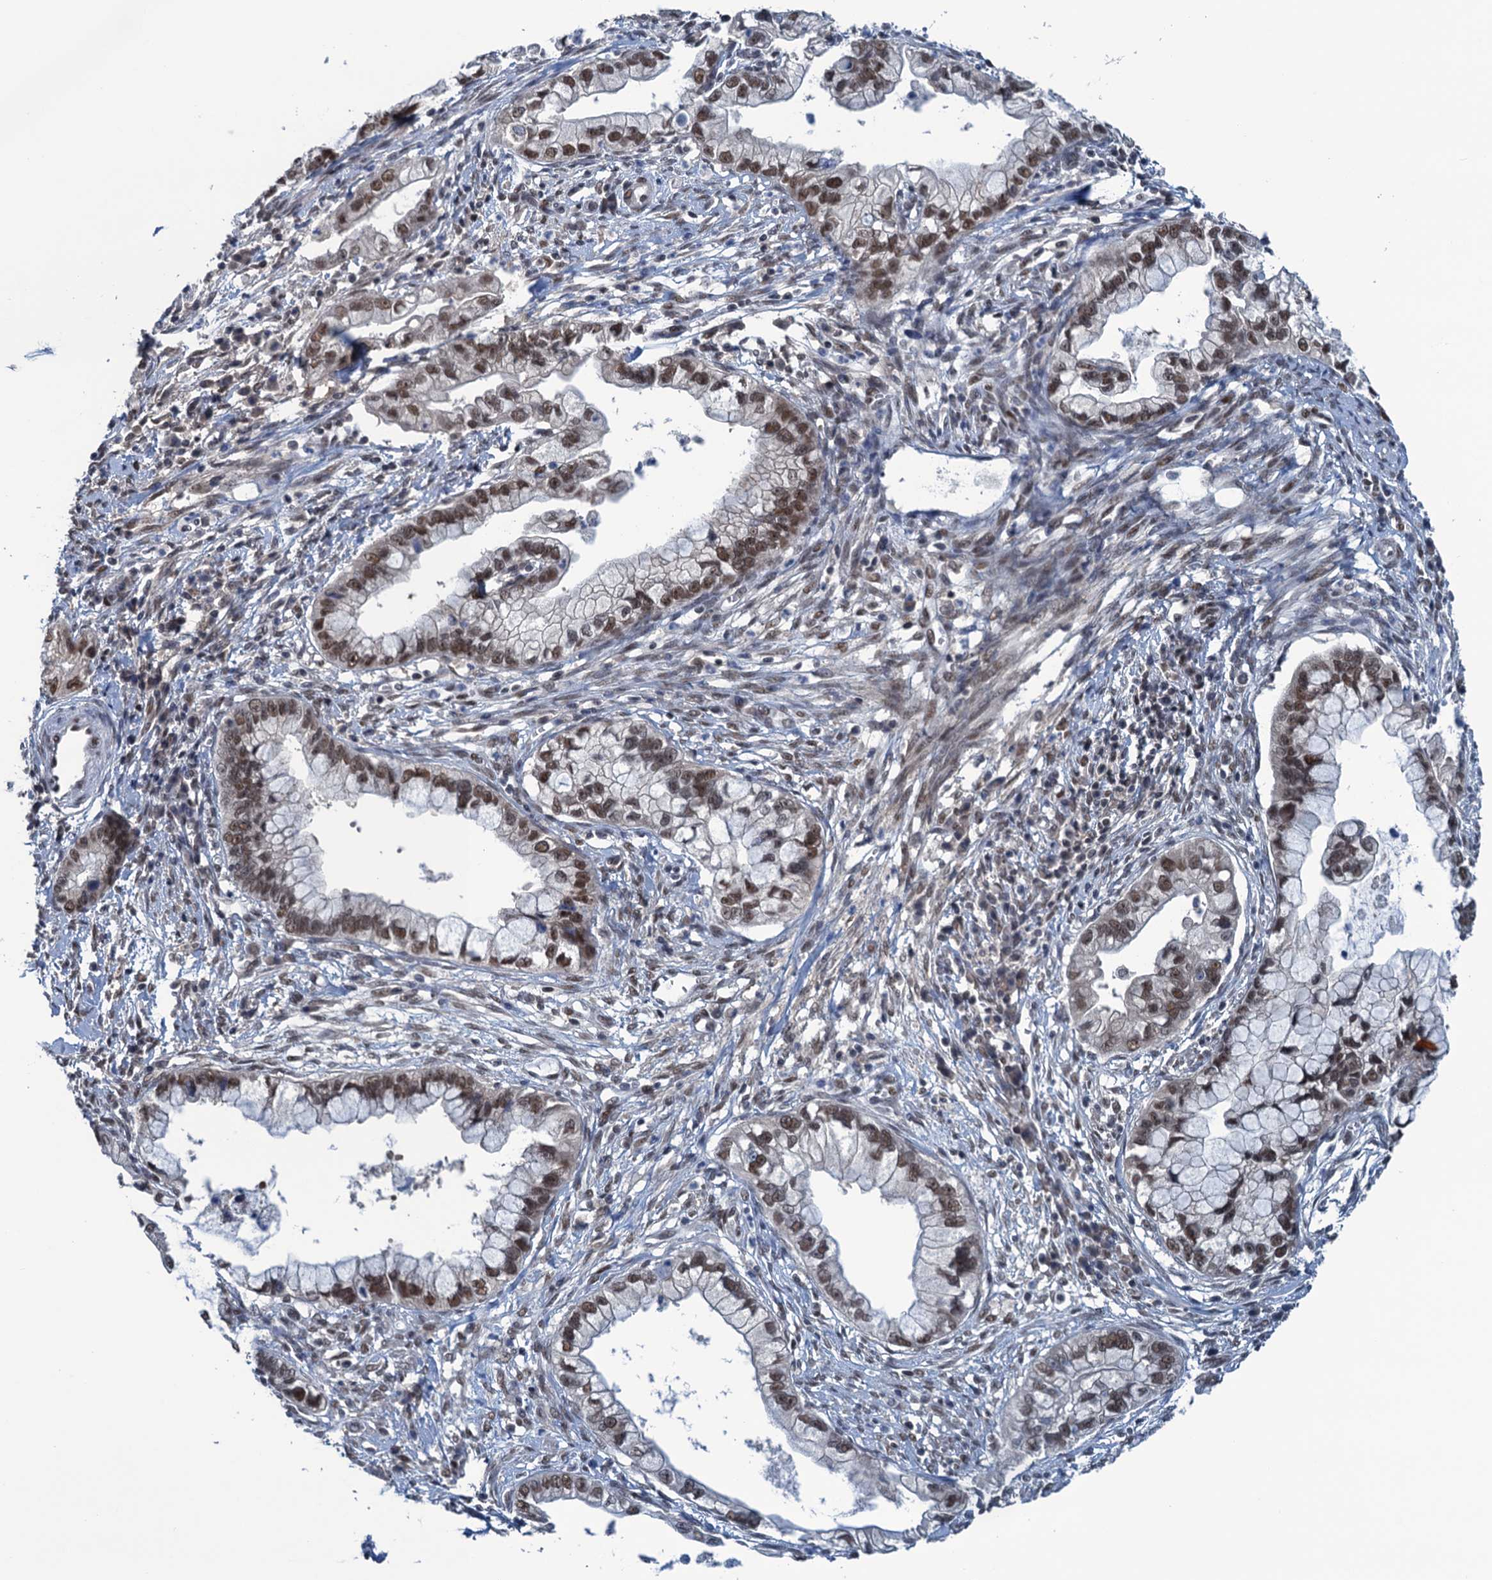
{"staining": {"intensity": "moderate", "quantity": ">75%", "location": "nuclear"}, "tissue": "cervical cancer", "cell_type": "Tumor cells", "image_type": "cancer", "snomed": [{"axis": "morphology", "description": "Adenocarcinoma, NOS"}, {"axis": "topography", "description": "Cervix"}], "caption": "A histopathology image of human adenocarcinoma (cervical) stained for a protein demonstrates moderate nuclear brown staining in tumor cells.", "gene": "SAE1", "patient": {"sex": "female", "age": 44}}